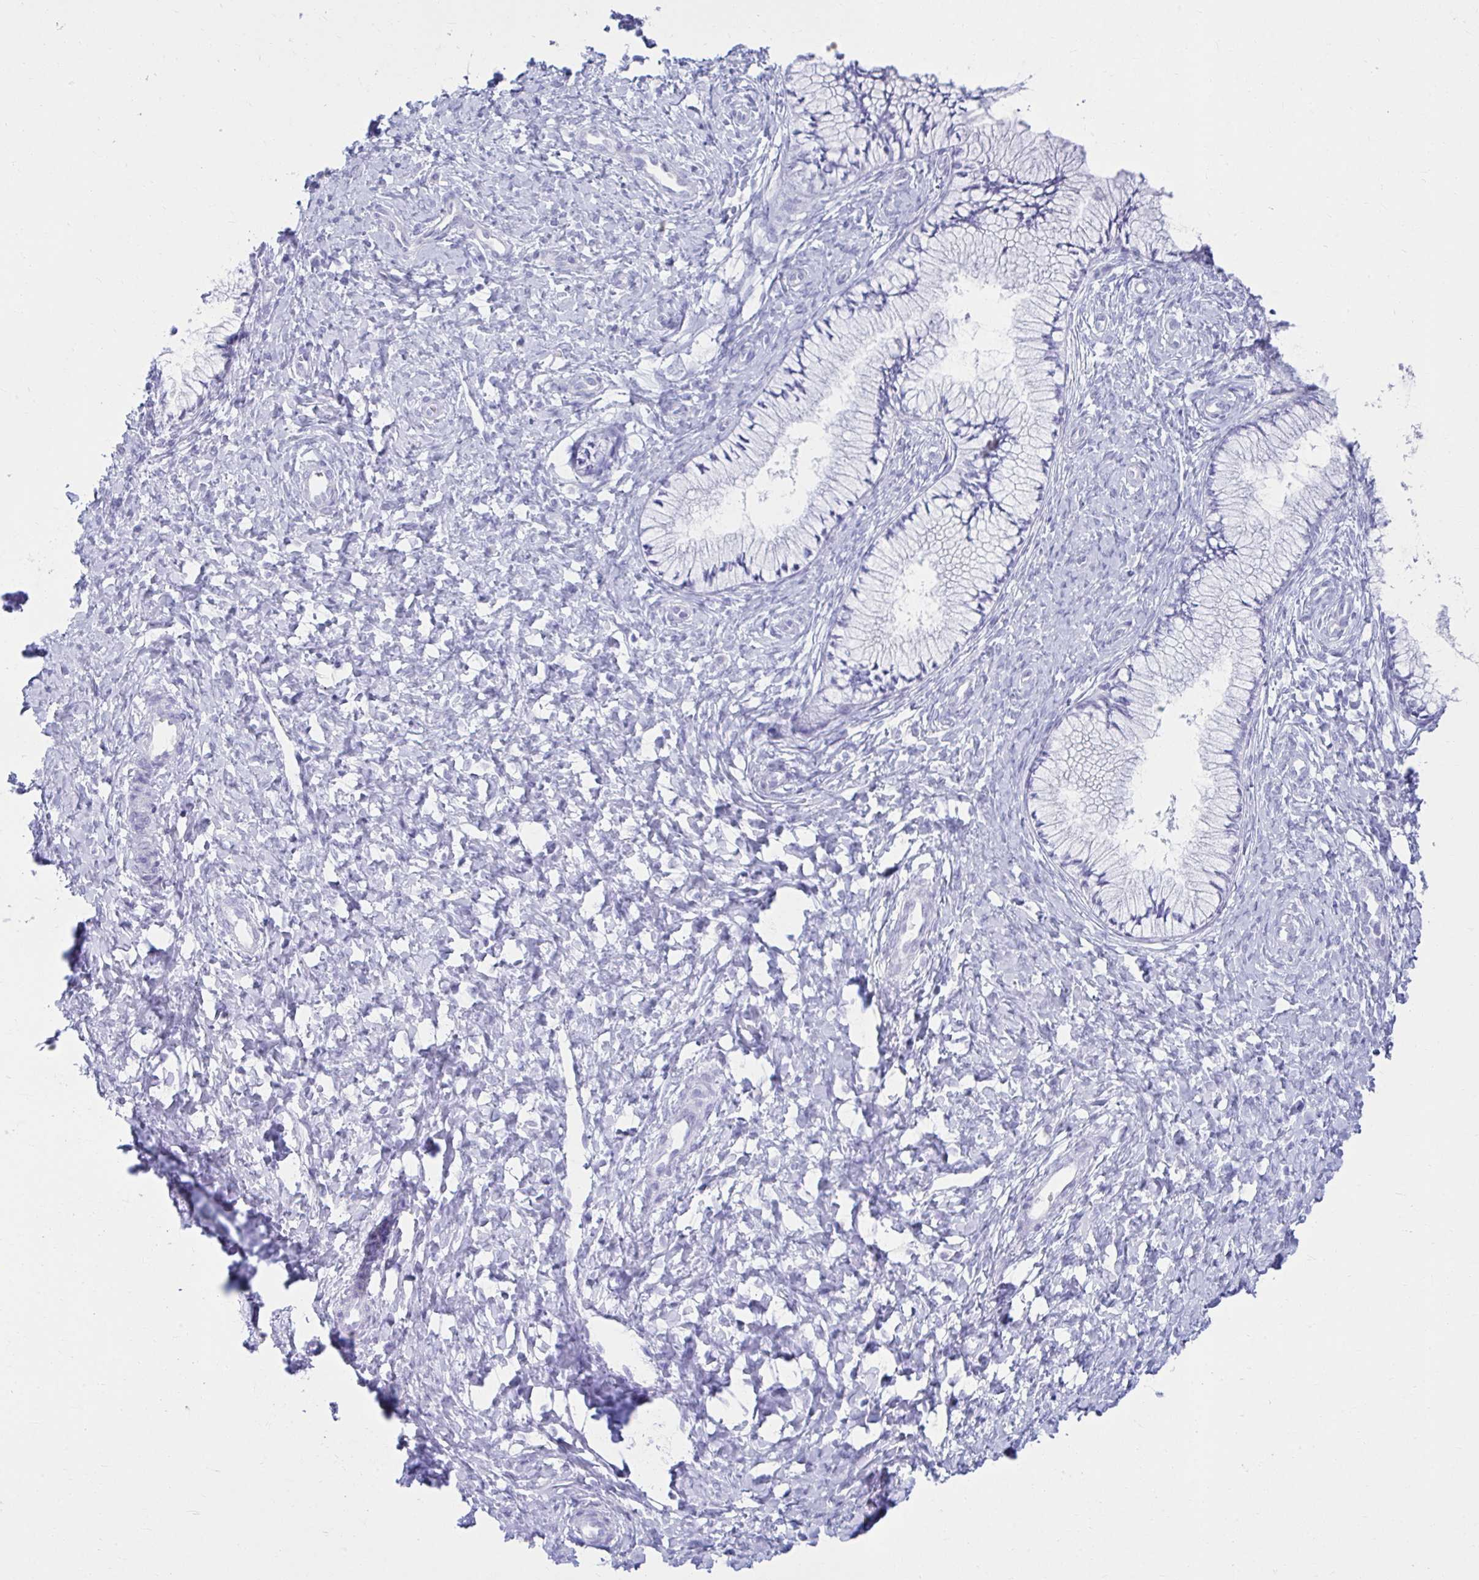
{"staining": {"intensity": "negative", "quantity": "none", "location": "none"}, "tissue": "cervix", "cell_type": "Glandular cells", "image_type": "normal", "snomed": [{"axis": "morphology", "description": "Normal tissue, NOS"}, {"axis": "topography", "description": "Cervix"}], "caption": "High power microscopy micrograph of an IHC photomicrograph of unremarkable cervix, revealing no significant staining in glandular cells. The staining was performed using DAB to visualize the protein expression in brown, while the nuclei were stained in blue with hematoxylin (Magnification: 20x).", "gene": "ATP4B", "patient": {"sex": "female", "age": 37}}